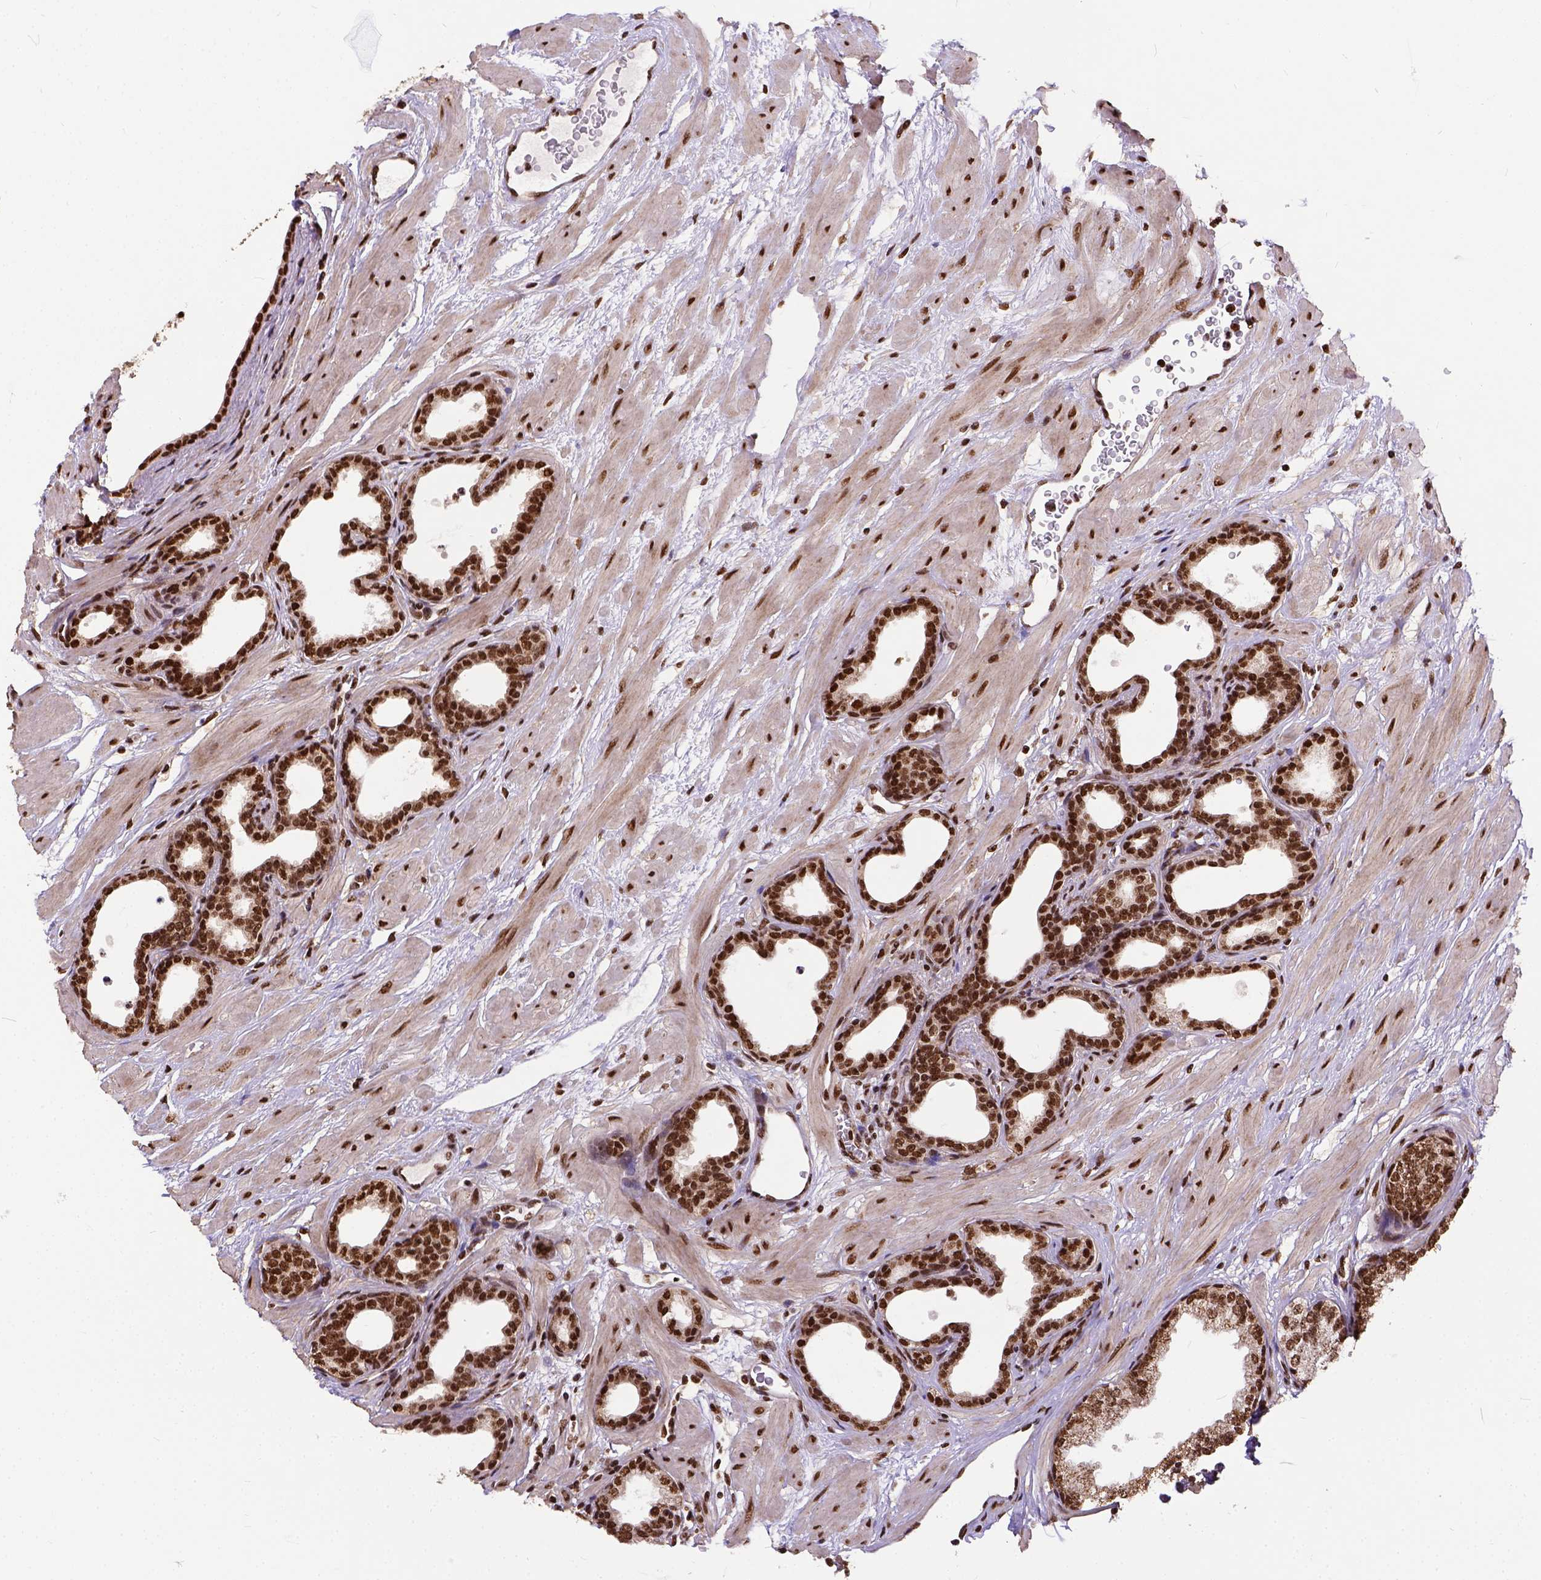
{"staining": {"intensity": "strong", "quantity": ">75%", "location": "nuclear"}, "tissue": "prostate", "cell_type": "Glandular cells", "image_type": "normal", "snomed": [{"axis": "morphology", "description": "Normal tissue, NOS"}, {"axis": "topography", "description": "Prostate"}], "caption": "Glandular cells demonstrate high levels of strong nuclear expression in about >75% of cells in unremarkable human prostate.", "gene": "NACC1", "patient": {"sex": "male", "age": 37}}